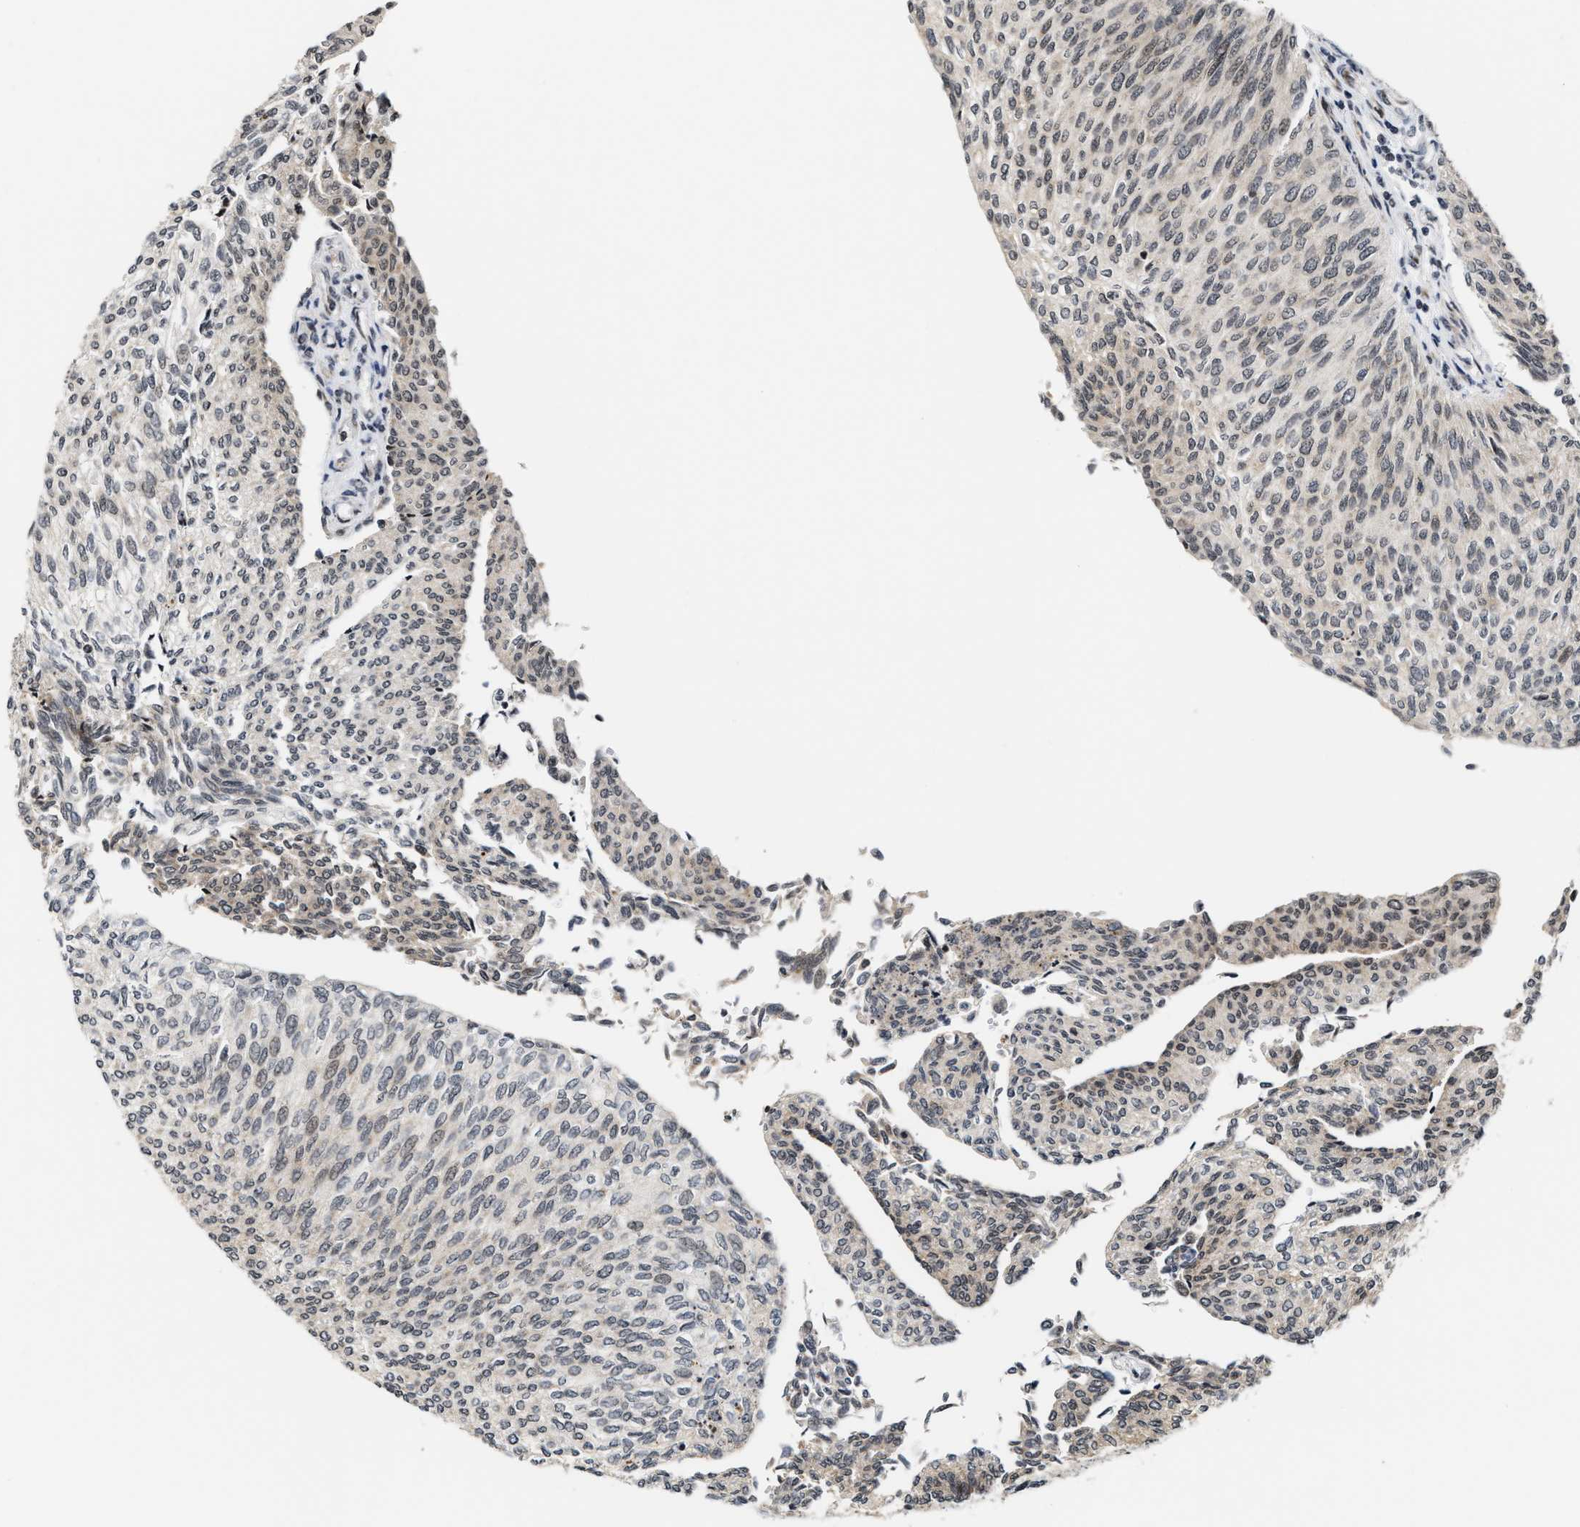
{"staining": {"intensity": "moderate", "quantity": "25%-75%", "location": "cytoplasmic/membranous,nuclear"}, "tissue": "urothelial cancer", "cell_type": "Tumor cells", "image_type": "cancer", "snomed": [{"axis": "morphology", "description": "Urothelial carcinoma, Low grade"}, {"axis": "topography", "description": "Urinary bladder"}], "caption": "Tumor cells exhibit moderate cytoplasmic/membranous and nuclear staining in approximately 25%-75% of cells in urothelial cancer.", "gene": "ANKRD6", "patient": {"sex": "female", "age": 79}}